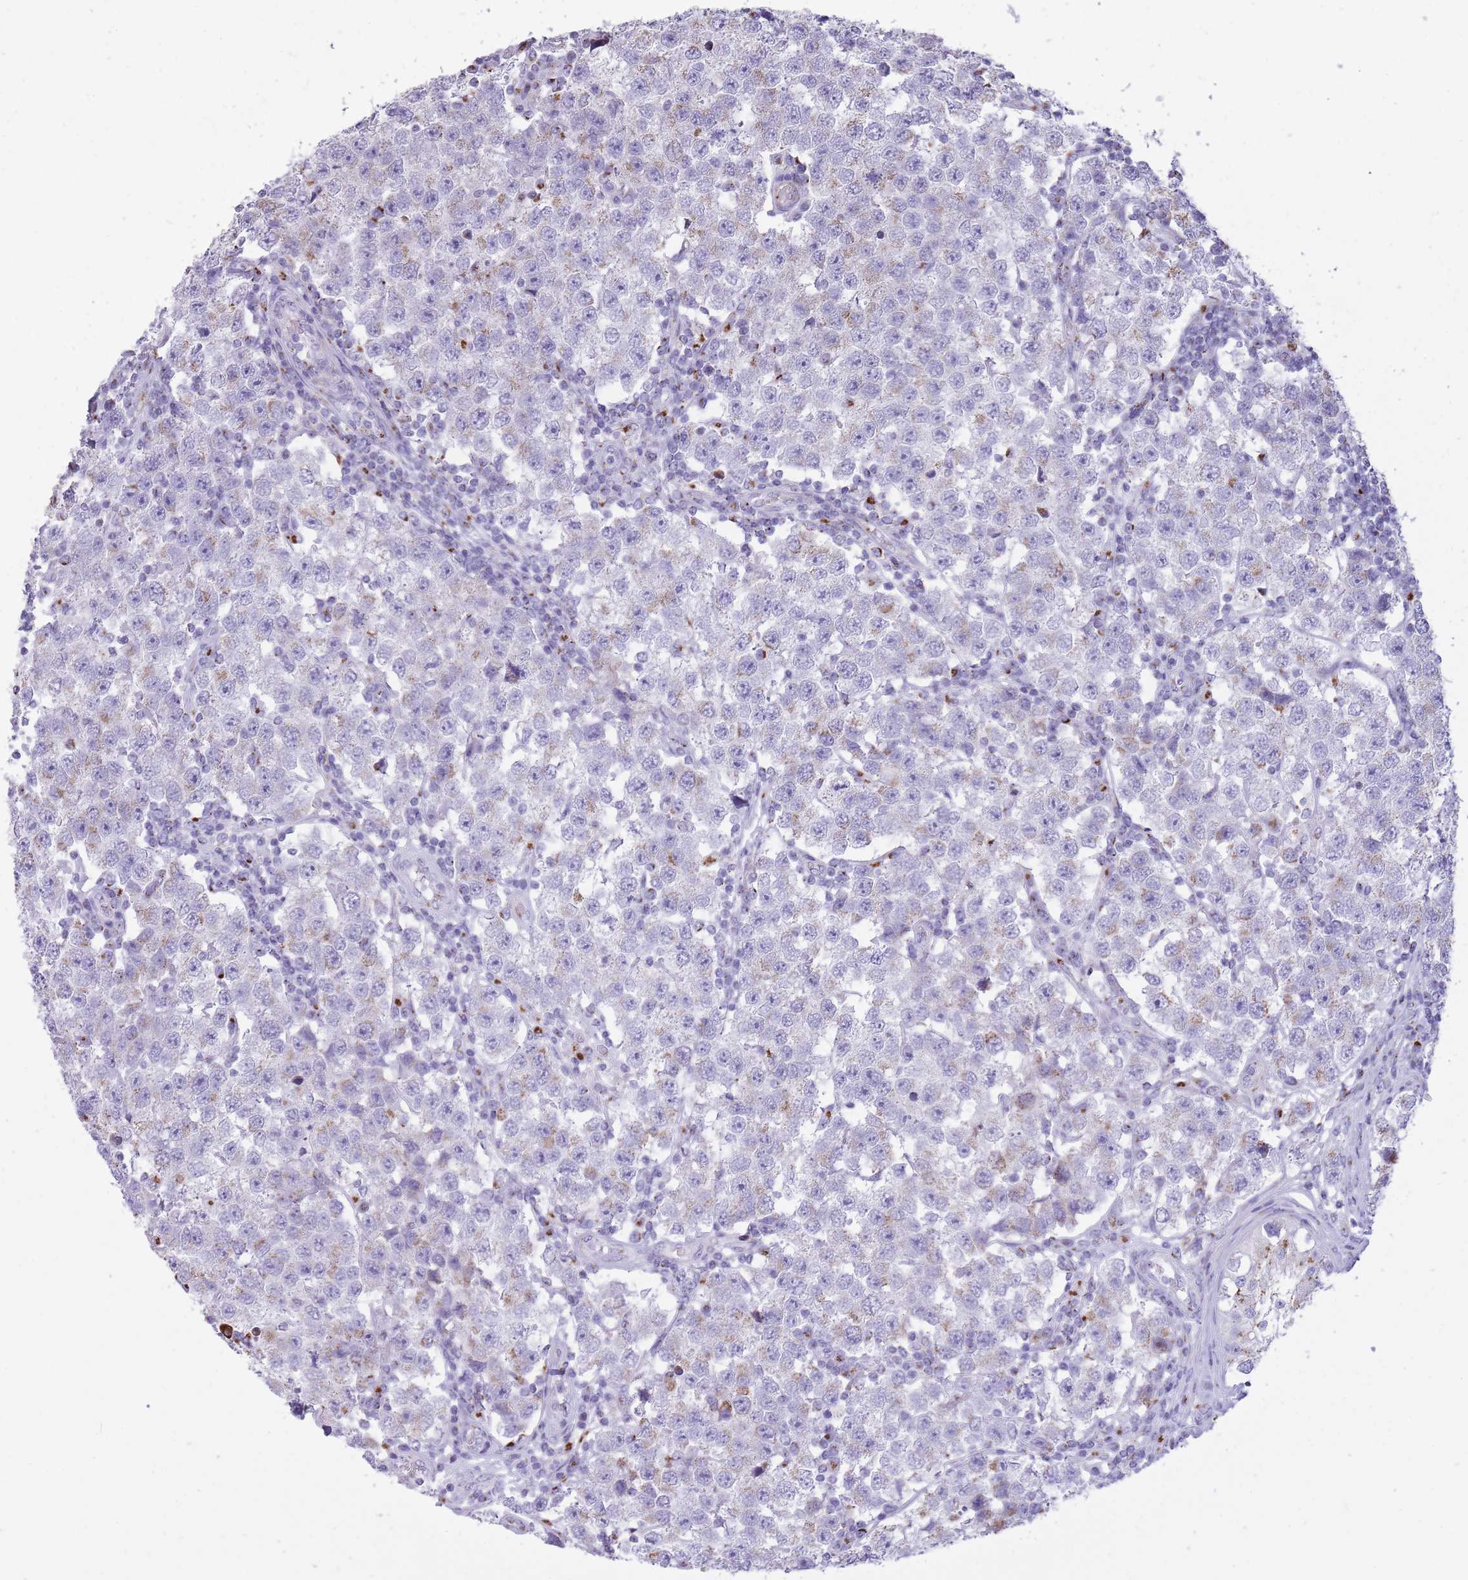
{"staining": {"intensity": "weak", "quantity": "<25%", "location": "cytoplasmic/membranous"}, "tissue": "testis cancer", "cell_type": "Tumor cells", "image_type": "cancer", "snomed": [{"axis": "morphology", "description": "Seminoma, NOS"}, {"axis": "topography", "description": "Testis"}], "caption": "Immunohistochemistry (IHC) image of testis cancer stained for a protein (brown), which exhibits no positivity in tumor cells.", "gene": "B4GALT2", "patient": {"sex": "male", "age": 34}}